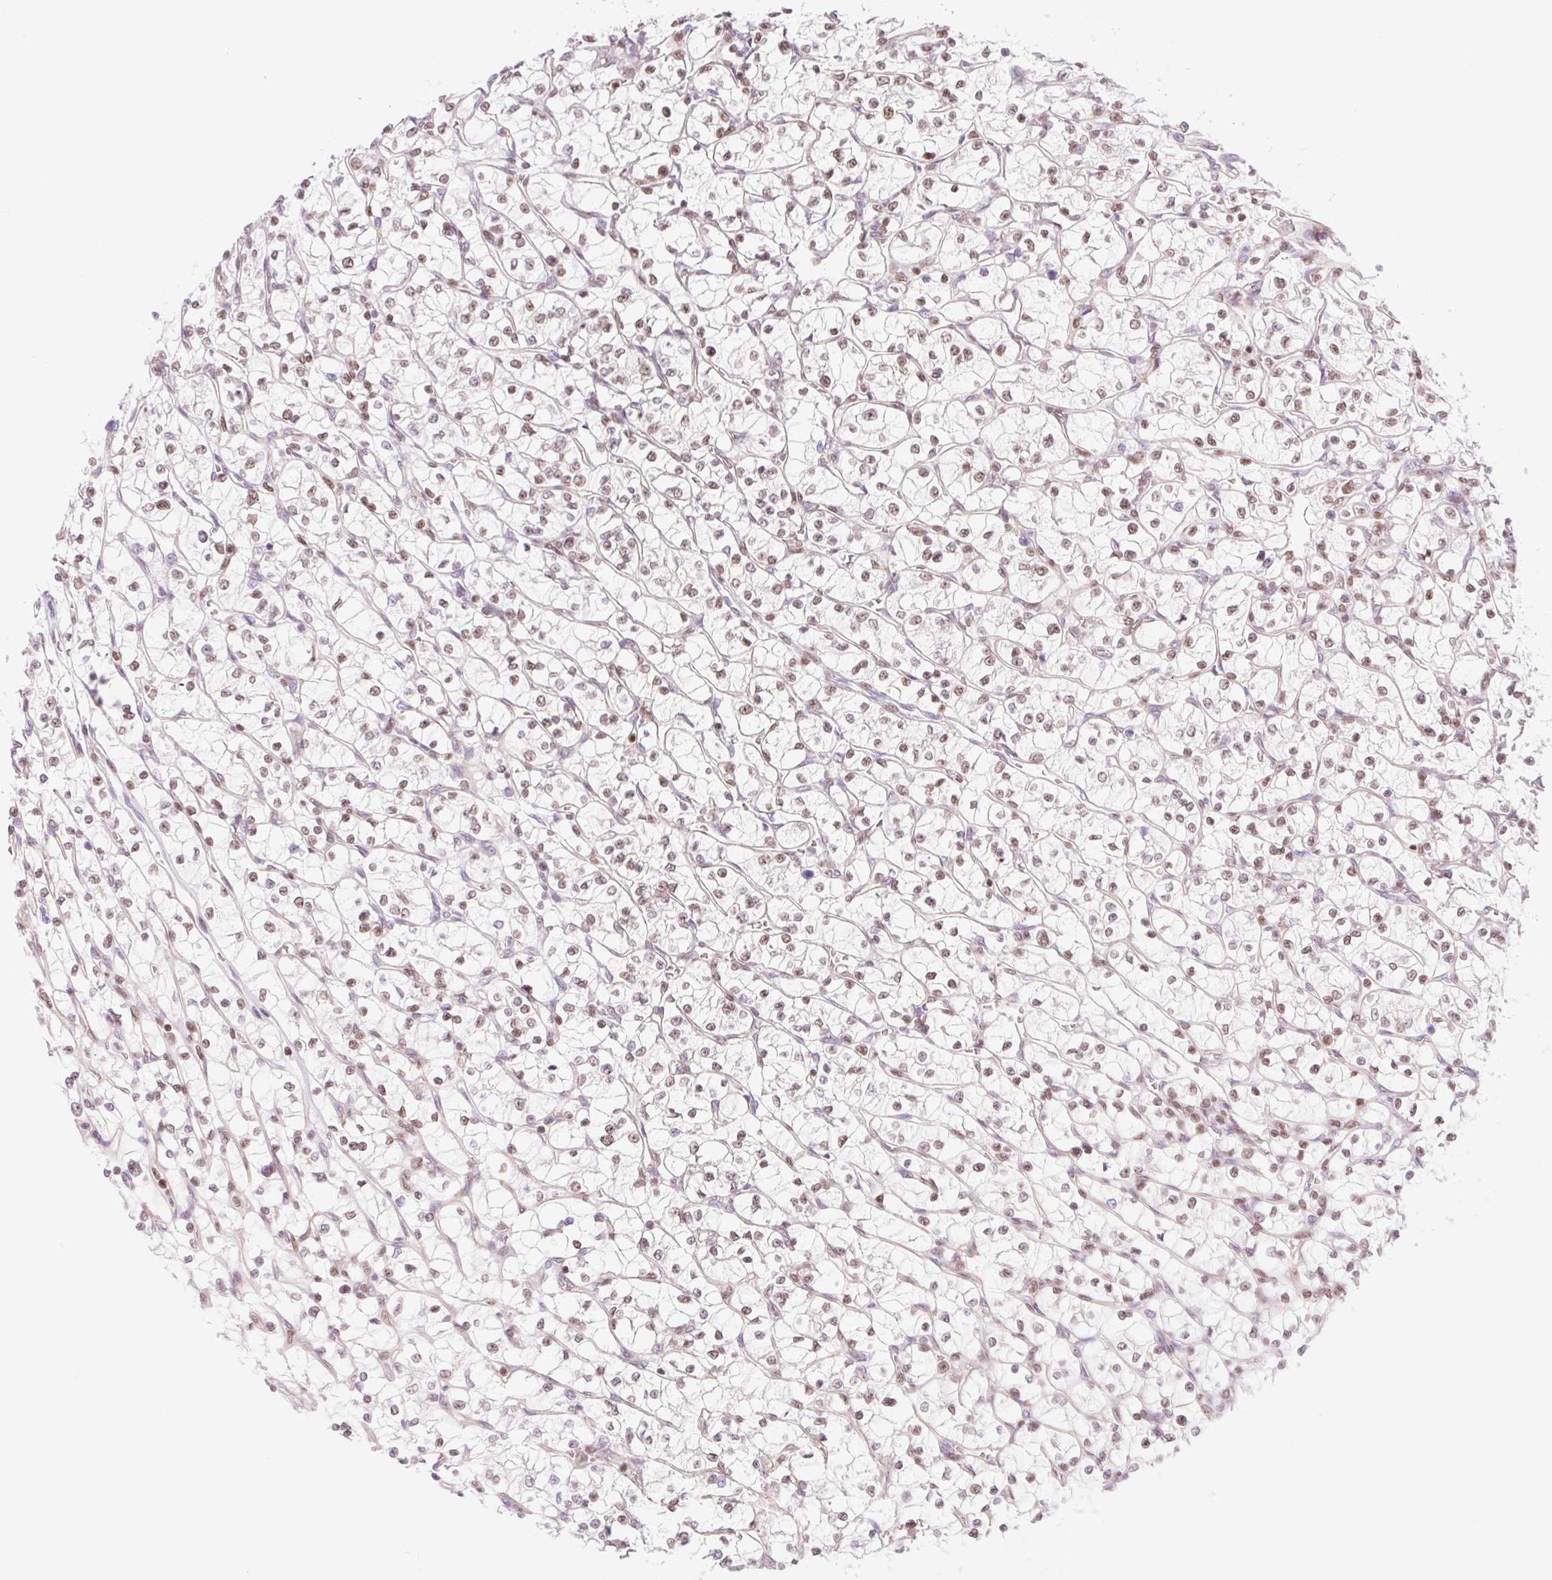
{"staining": {"intensity": "moderate", "quantity": "25%-75%", "location": "nuclear"}, "tissue": "renal cancer", "cell_type": "Tumor cells", "image_type": "cancer", "snomed": [{"axis": "morphology", "description": "Adenocarcinoma, NOS"}, {"axis": "topography", "description": "Kidney"}], "caption": "An immunohistochemistry (IHC) image of neoplastic tissue is shown. Protein staining in brown shows moderate nuclear positivity in adenocarcinoma (renal) within tumor cells. The staining was performed using DAB, with brown indicating positive protein expression. Nuclei are stained blue with hematoxylin.", "gene": "PRDM11", "patient": {"sex": "female", "age": 64}}